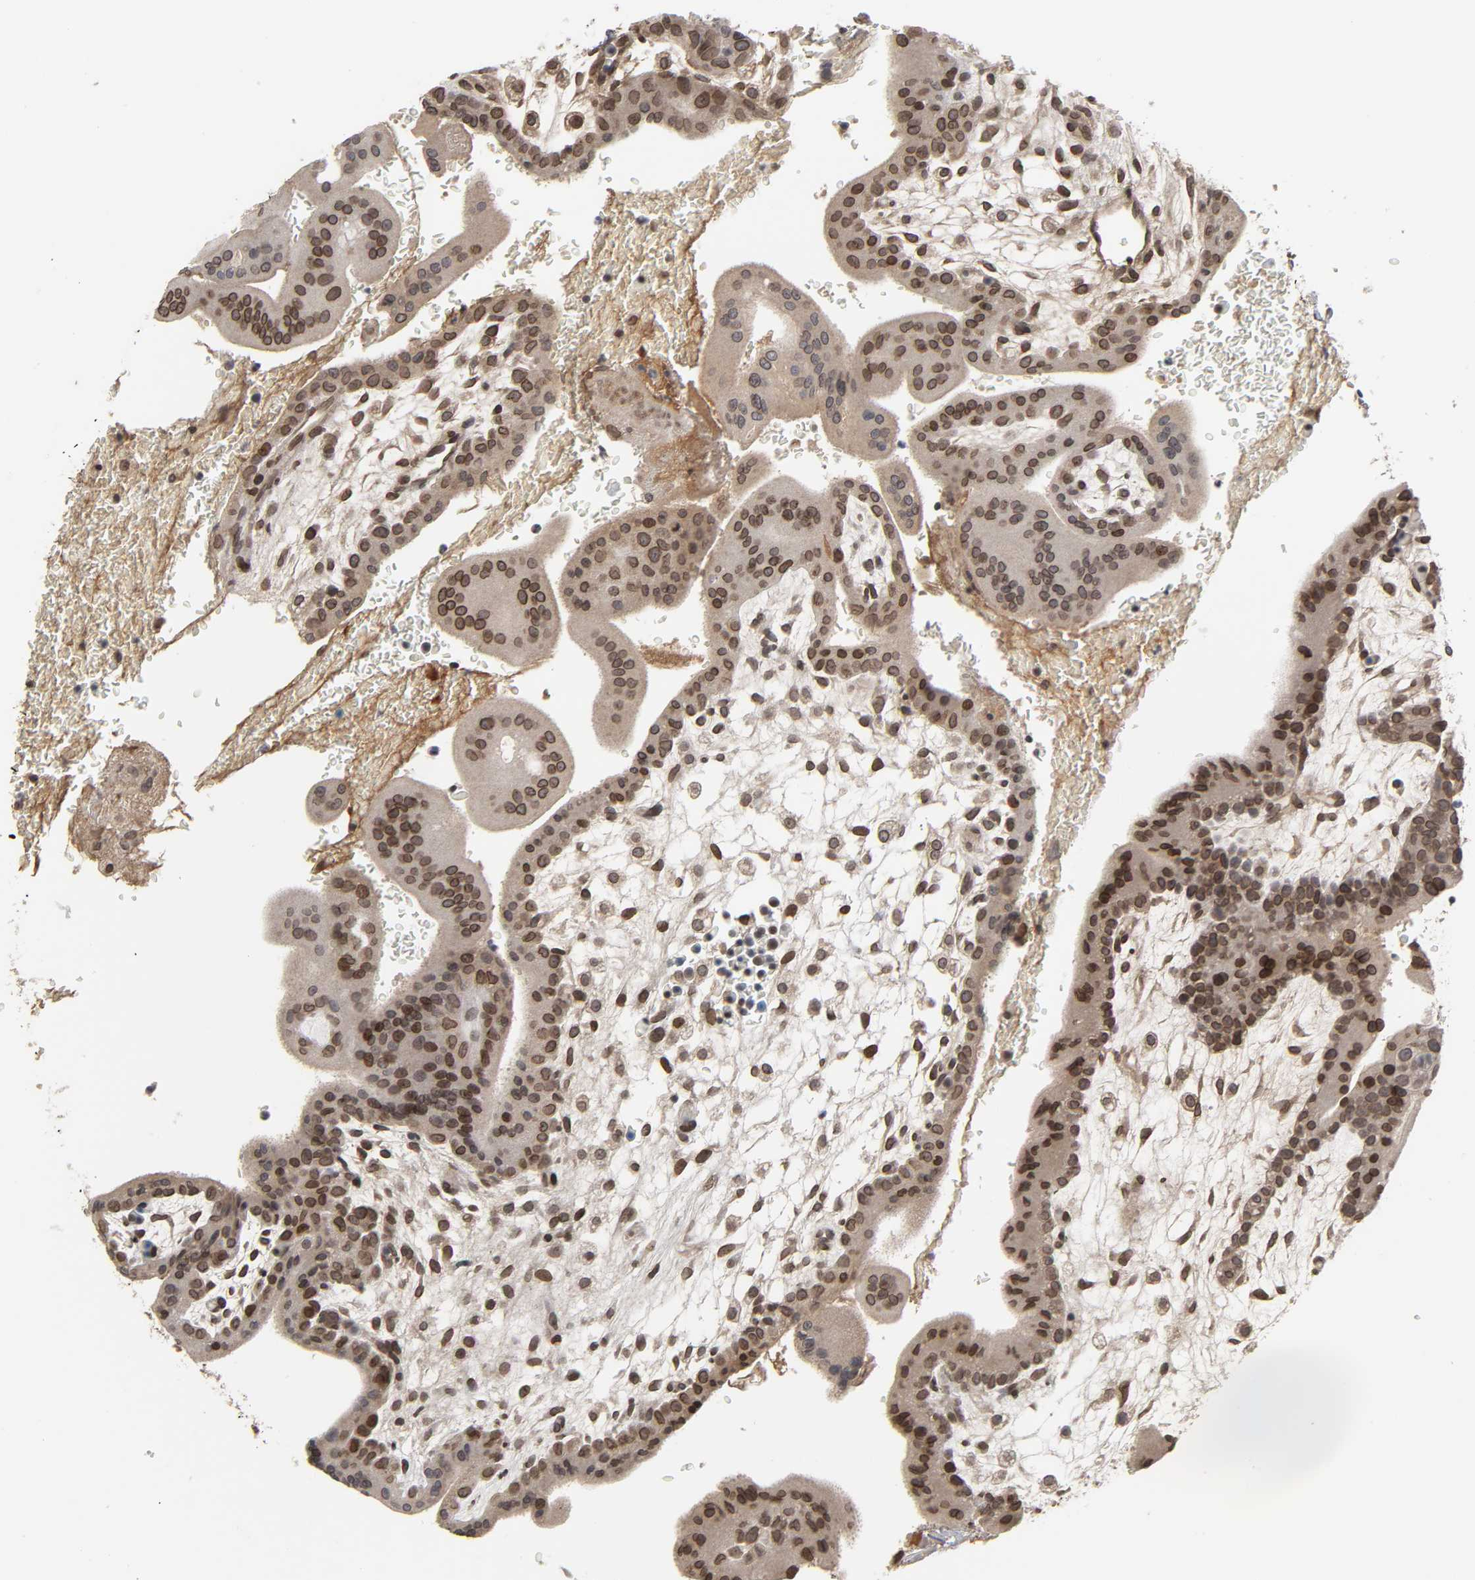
{"staining": {"intensity": "strong", "quantity": ">75%", "location": "cytoplasmic/membranous,nuclear"}, "tissue": "placenta", "cell_type": "Decidual cells", "image_type": "normal", "snomed": [{"axis": "morphology", "description": "Normal tissue, NOS"}, {"axis": "topography", "description": "Placenta"}], "caption": "The micrograph displays staining of normal placenta, revealing strong cytoplasmic/membranous,nuclear protein positivity (brown color) within decidual cells.", "gene": "CPN2", "patient": {"sex": "female", "age": 35}}